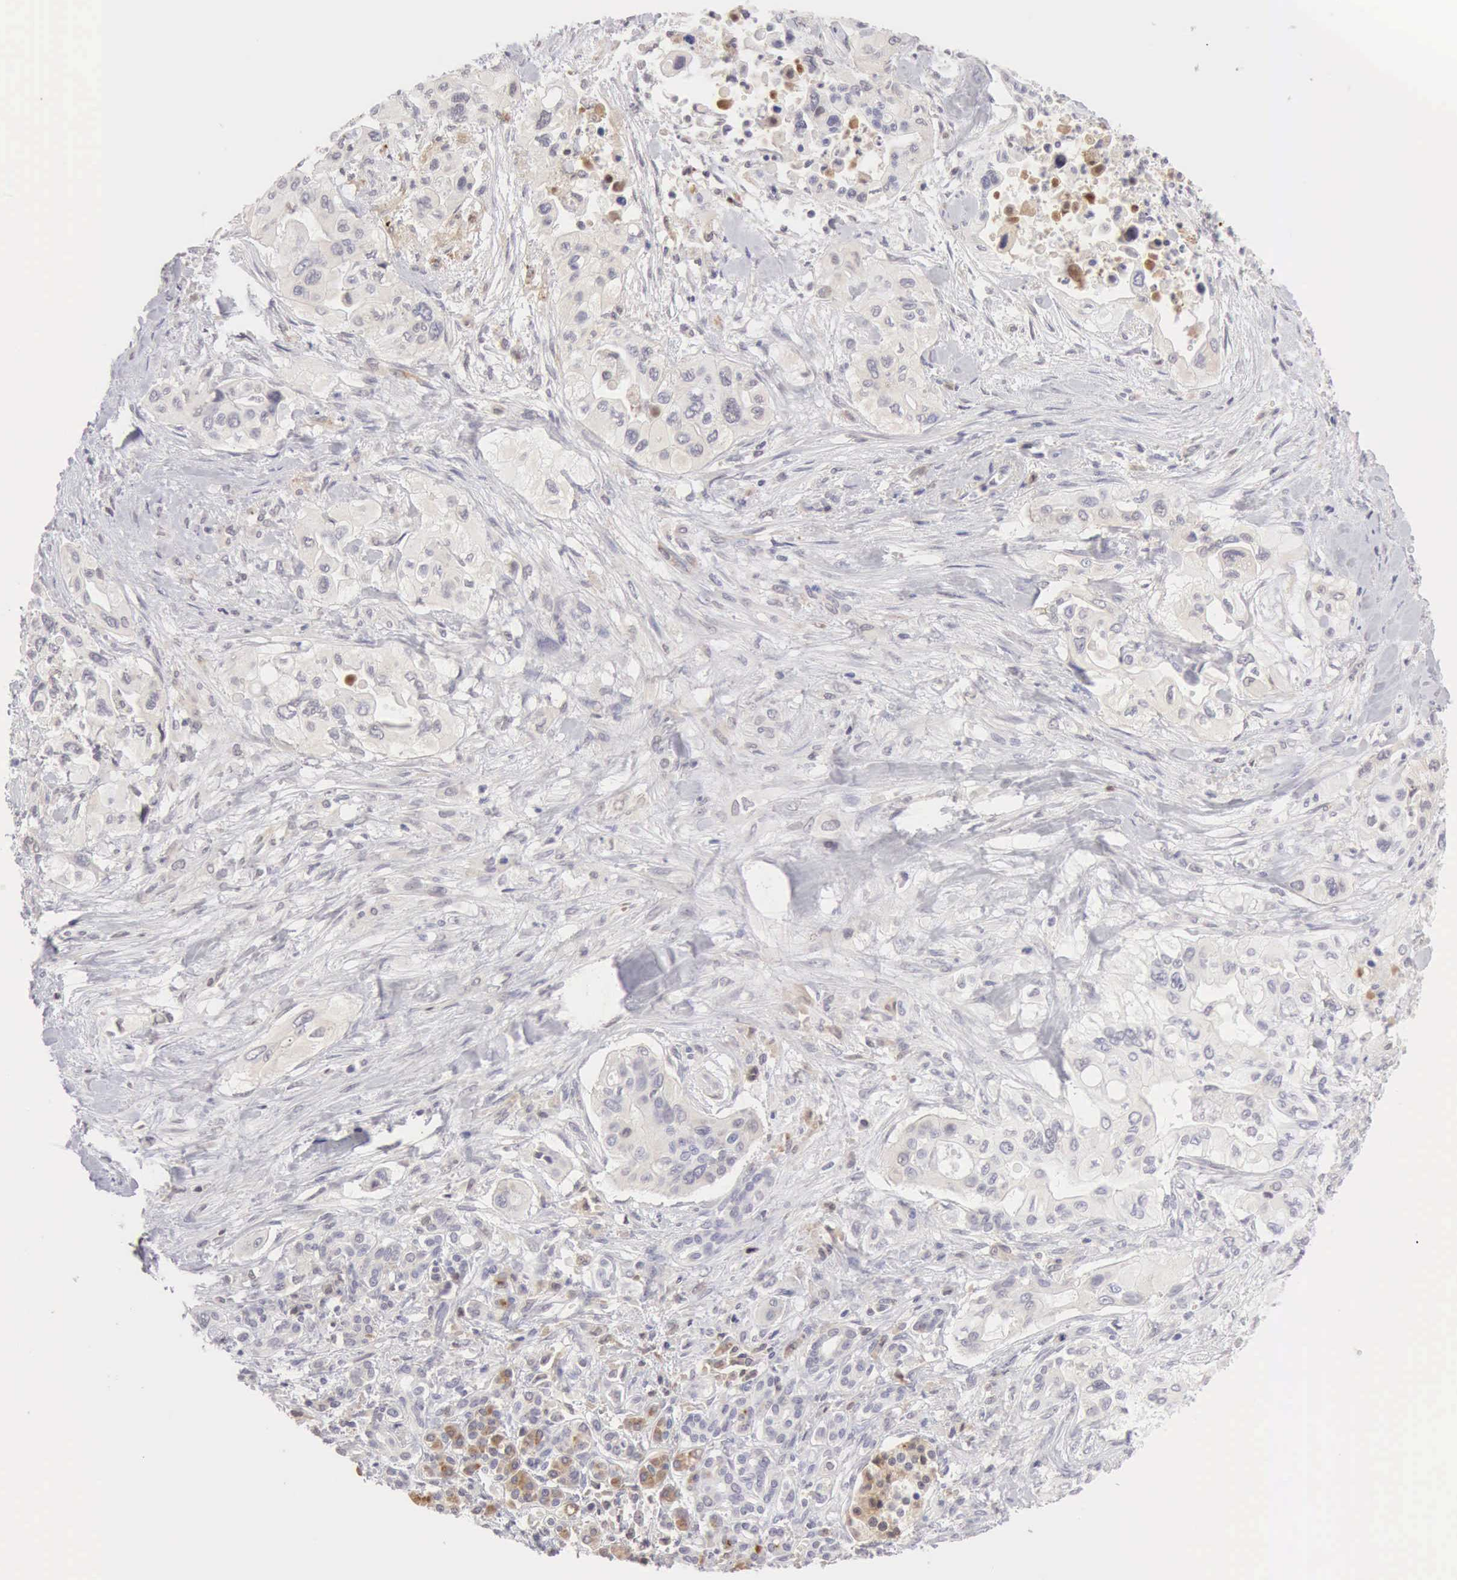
{"staining": {"intensity": "weak", "quantity": "<25%", "location": "cytoplasmic/membranous"}, "tissue": "pancreatic cancer", "cell_type": "Tumor cells", "image_type": "cancer", "snomed": [{"axis": "morphology", "description": "Adenocarcinoma, NOS"}, {"axis": "topography", "description": "Pancreas"}], "caption": "IHC of human pancreatic cancer displays no staining in tumor cells. The staining is performed using DAB brown chromogen with nuclei counter-stained in using hematoxylin.", "gene": "RNASE1", "patient": {"sex": "male", "age": 77}}